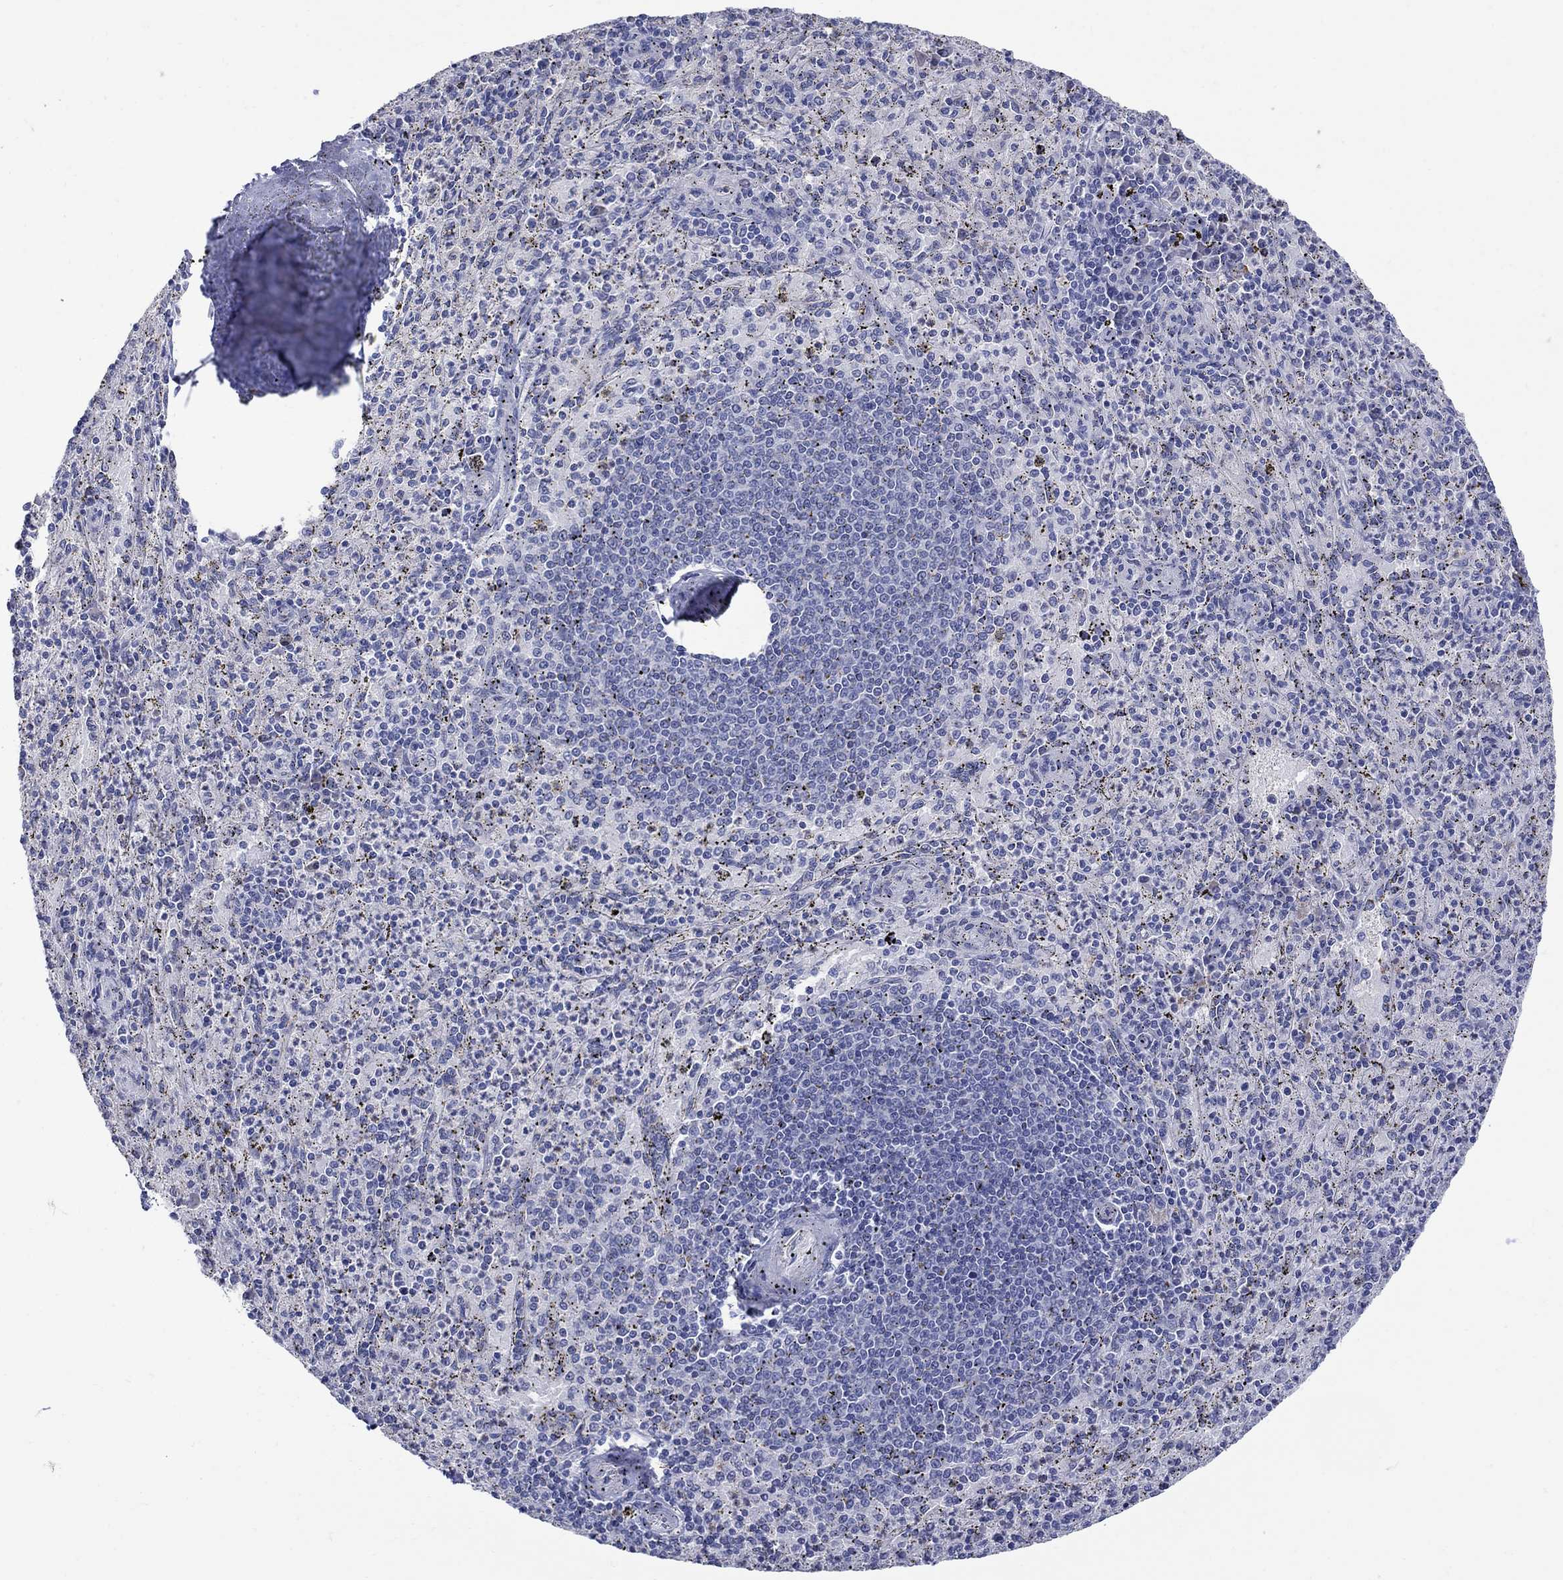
{"staining": {"intensity": "negative", "quantity": "none", "location": "none"}, "tissue": "spleen", "cell_type": "Cells in red pulp", "image_type": "normal", "snomed": [{"axis": "morphology", "description": "Normal tissue, NOS"}, {"axis": "topography", "description": "Spleen"}], "caption": "Protein analysis of normal spleen displays no significant staining in cells in red pulp.", "gene": "REEP2", "patient": {"sex": "male", "age": 60}}